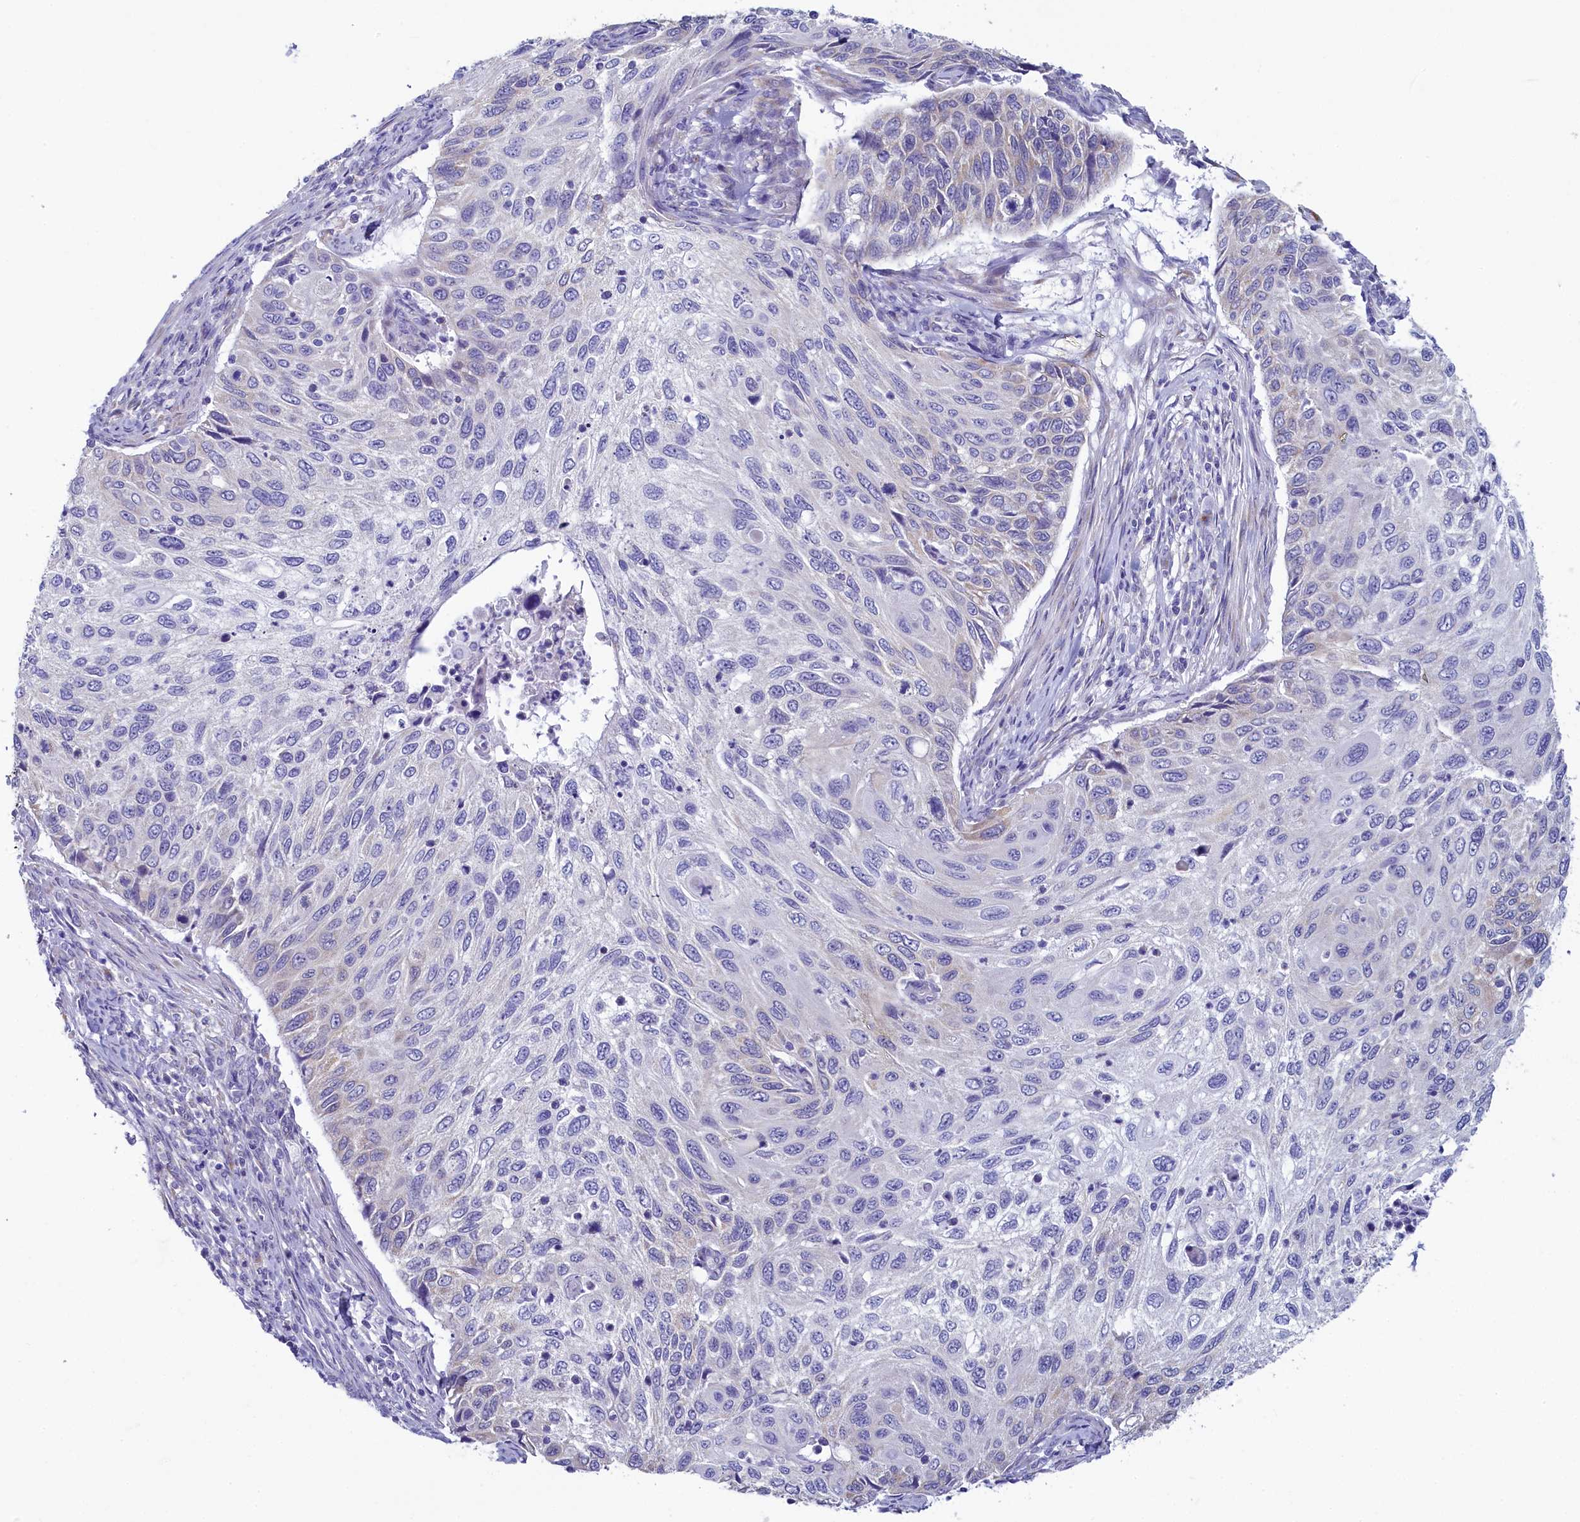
{"staining": {"intensity": "negative", "quantity": "none", "location": "none"}, "tissue": "cervical cancer", "cell_type": "Tumor cells", "image_type": "cancer", "snomed": [{"axis": "morphology", "description": "Squamous cell carcinoma, NOS"}, {"axis": "topography", "description": "Cervix"}], "caption": "IHC of squamous cell carcinoma (cervical) displays no expression in tumor cells.", "gene": "SKA3", "patient": {"sex": "female", "age": 70}}